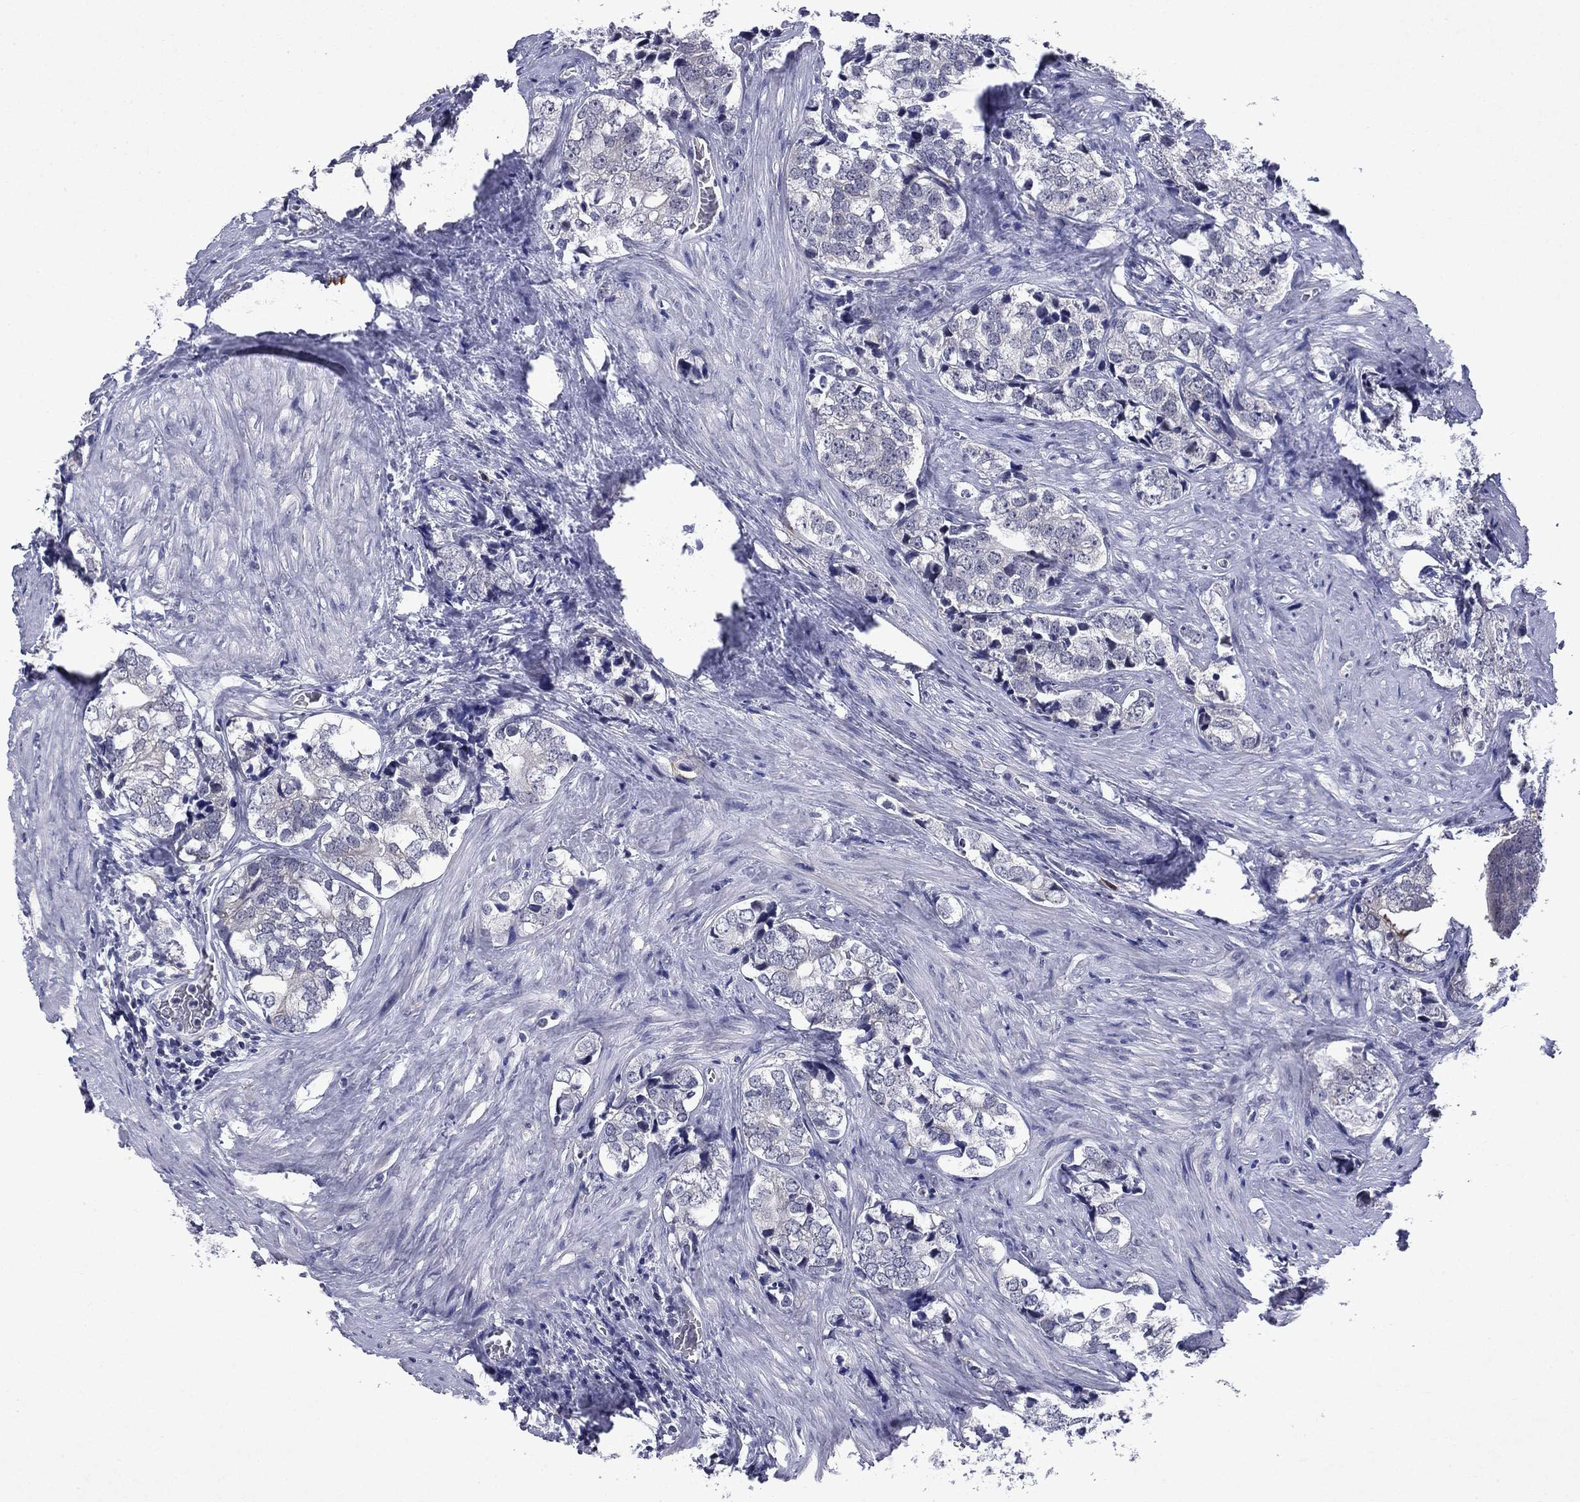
{"staining": {"intensity": "negative", "quantity": "none", "location": "none"}, "tissue": "prostate cancer", "cell_type": "Tumor cells", "image_type": "cancer", "snomed": [{"axis": "morphology", "description": "Adenocarcinoma, NOS"}, {"axis": "topography", "description": "Prostate and seminal vesicle, NOS"}], "caption": "High magnification brightfield microscopy of adenocarcinoma (prostate) stained with DAB (brown) and counterstained with hematoxylin (blue): tumor cells show no significant expression.", "gene": "ECM1", "patient": {"sex": "male", "age": 63}}